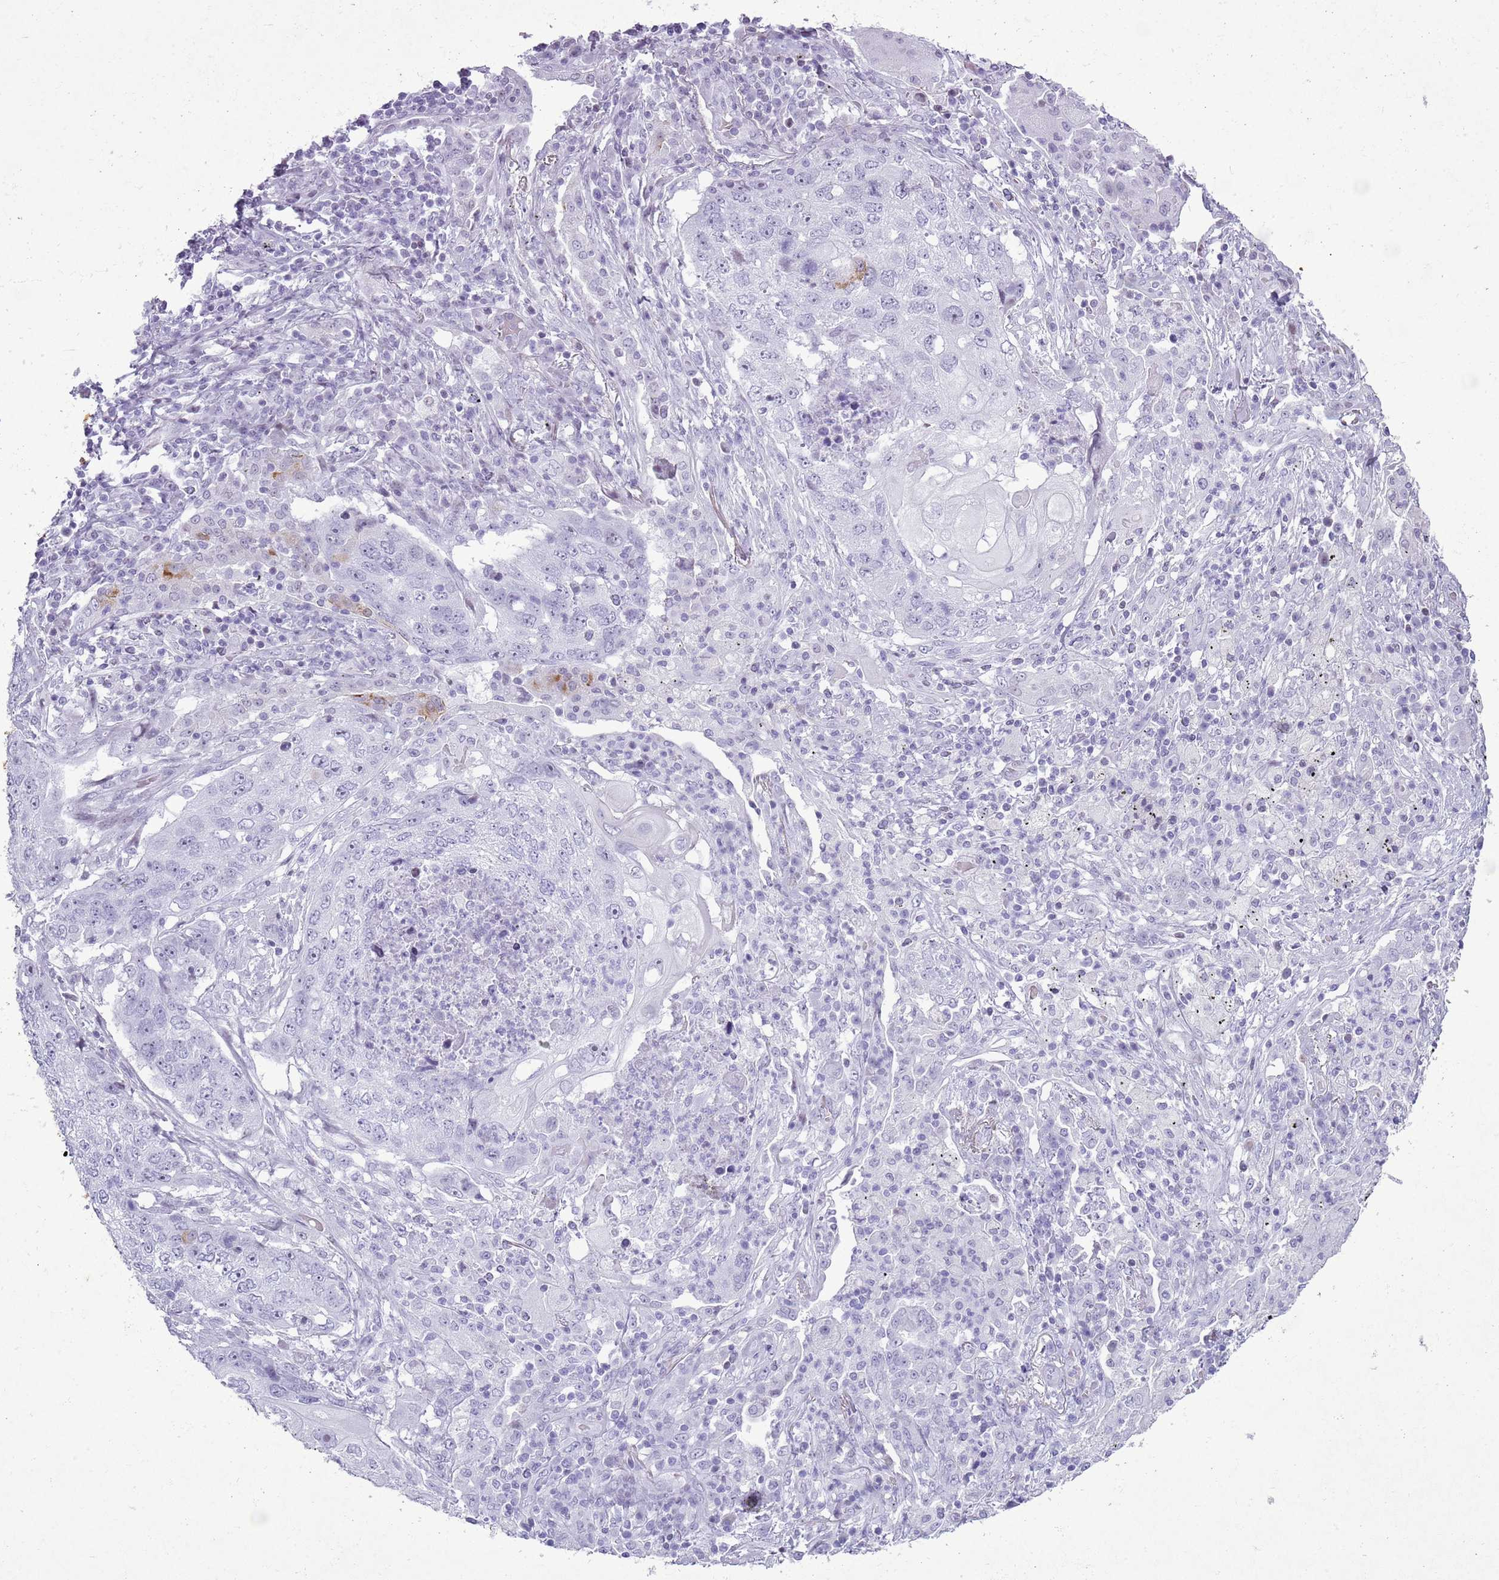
{"staining": {"intensity": "negative", "quantity": "none", "location": "none"}, "tissue": "lung cancer", "cell_type": "Tumor cells", "image_type": "cancer", "snomed": [{"axis": "morphology", "description": "Squamous cell carcinoma, NOS"}, {"axis": "topography", "description": "Lung"}], "caption": "Immunohistochemistry (IHC) histopathology image of neoplastic tissue: lung cancer (squamous cell carcinoma) stained with DAB (3,3'-diaminobenzidine) reveals no significant protein expression in tumor cells. (DAB (3,3'-diaminobenzidine) immunohistochemistry, high magnification).", "gene": "ASIP", "patient": {"sex": "female", "age": 63}}